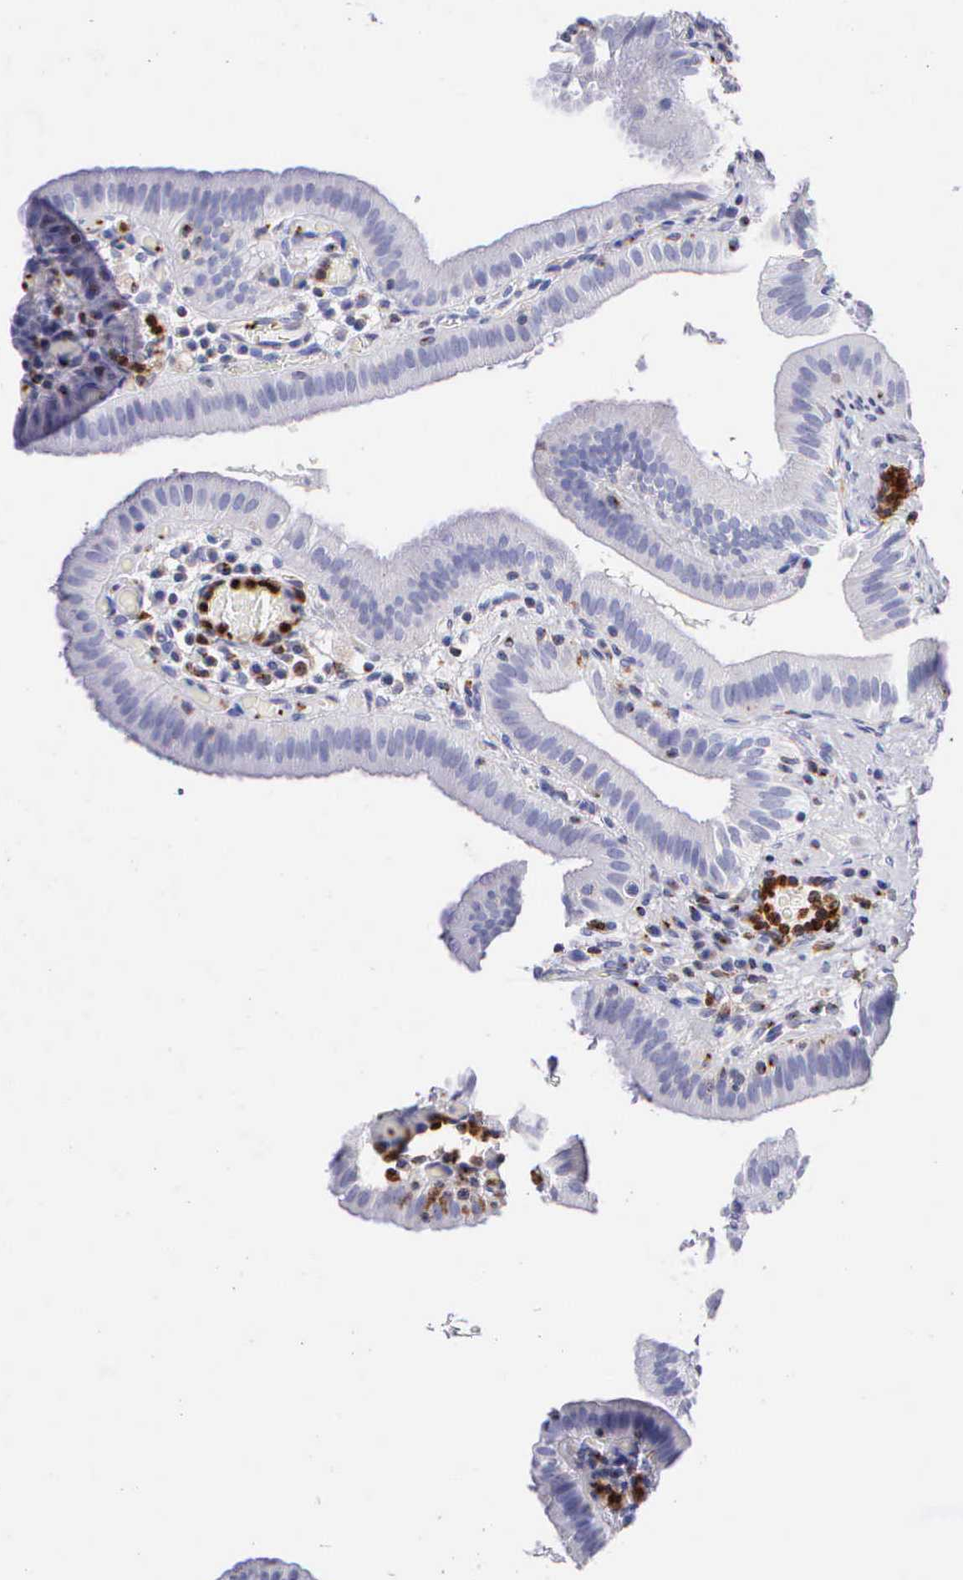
{"staining": {"intensity": "negative", "quantity": "none", "location": "none"}, "tissue": "gallbladder", "cell_type": "Glandular cells", "image_type": "normal", "snomed": [{"axis": "morphology", "description": "Normal tissue, NOS"}, {"axis": "topography", "description": "Gallbladder"}], "caption": "High magnification brightfield microscopy of benign gallbladder stained with DAB (brown) and counterstained with hematoxylin (blue): glandular cells show no significant staining.", "gene": "SRGN", "patient": {"sex": "female", "age": 76}}